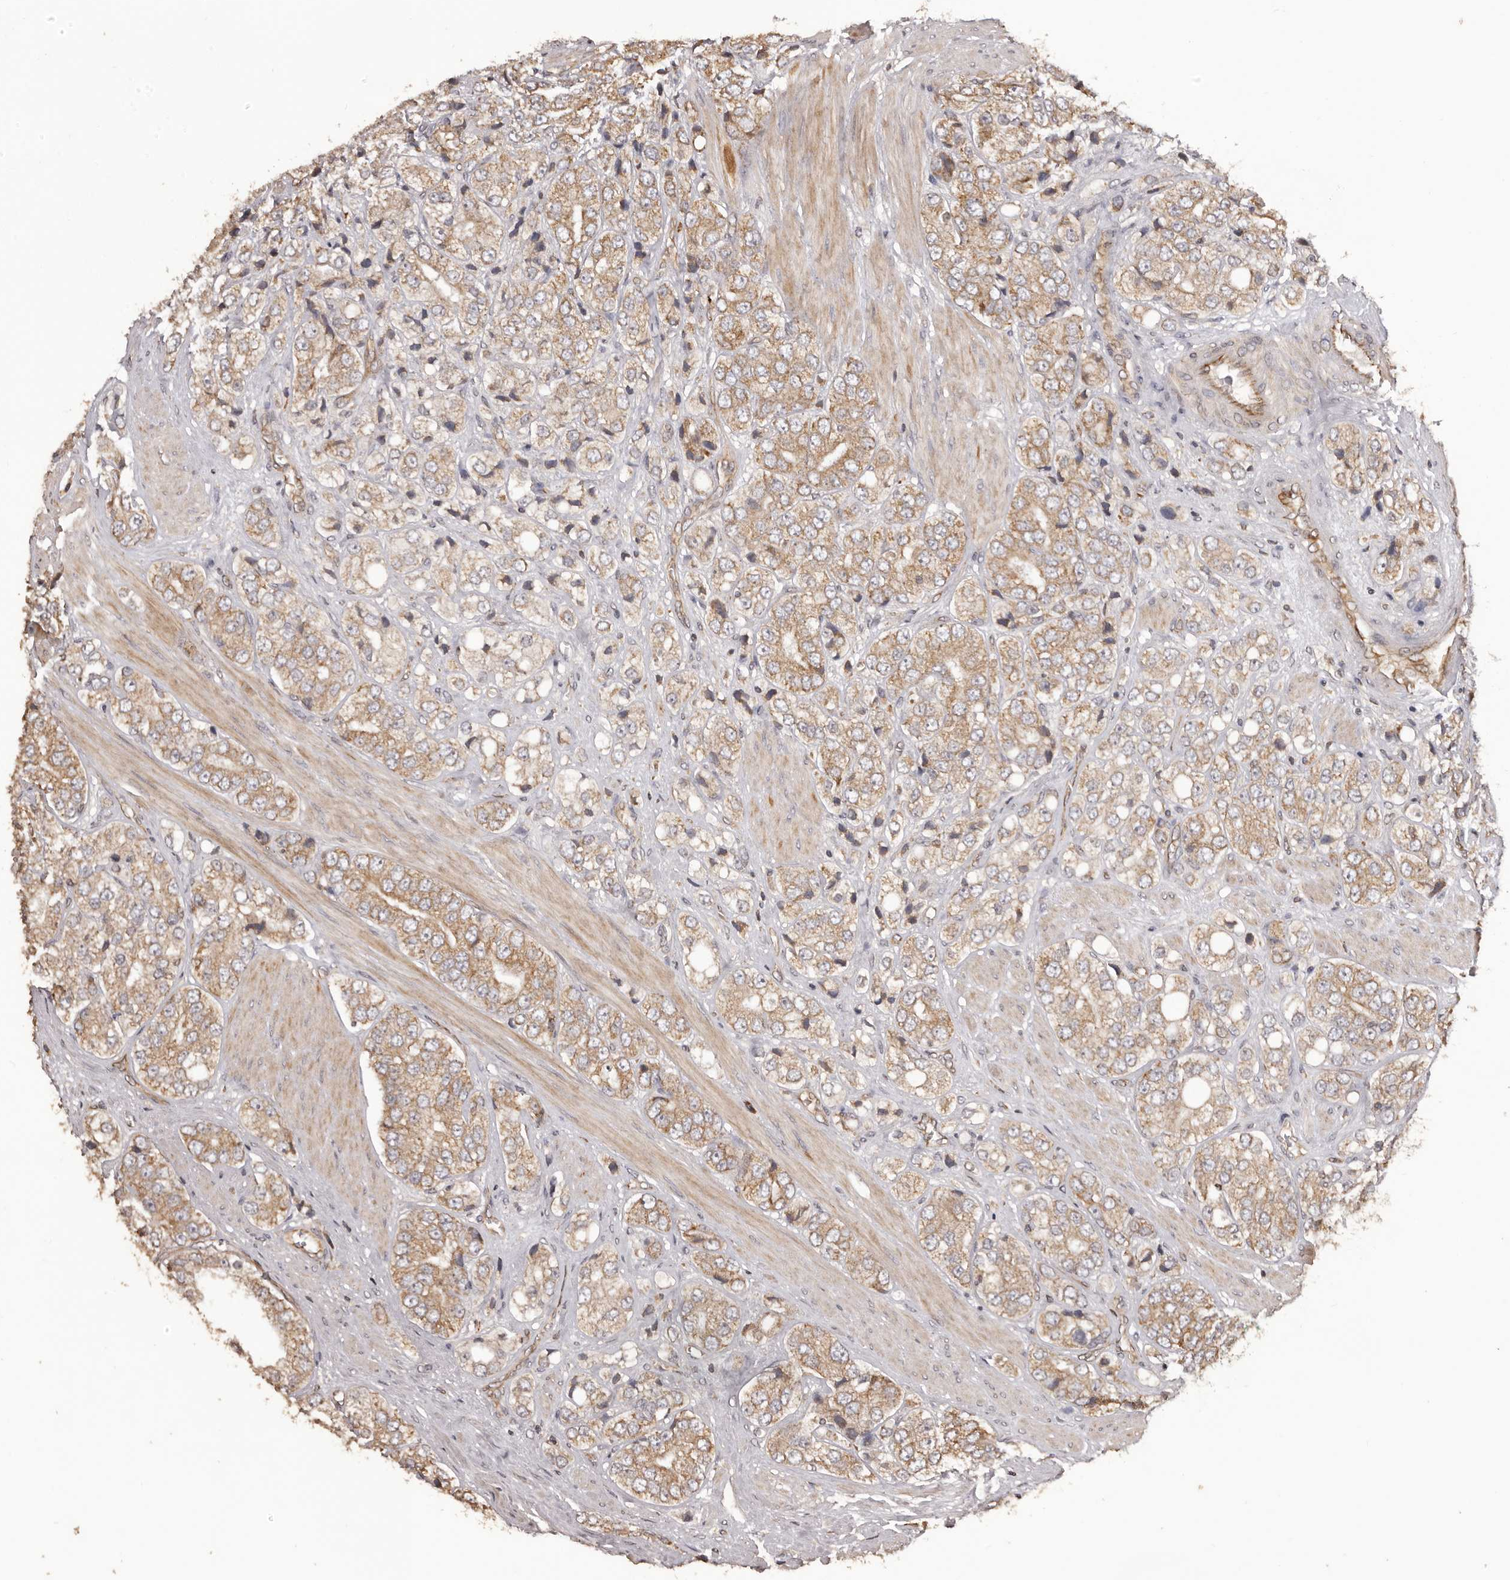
{"staining": {"intensity": "moderate", "quantity": ">75%", "location": "cytoplasmic/membranous"}, "tissue": "prostate cancer", "cell_type": "Tumor cells", "image_type": "cancer", "snomed": [{"axis": "morphology", "description": "Adenocarcinoma, High grade"}, {"axis": "topography", "description": "Prostate"}], "caption": "Prostate adenocarcinoma (high-grade) was stained to show a protein in brown. There is medium levels of moderate cytoplasmic/membranous expression in about >75% of tumor cells.", "gene": "QRSL1", "patient": {"sex": "male", "age": 50}}